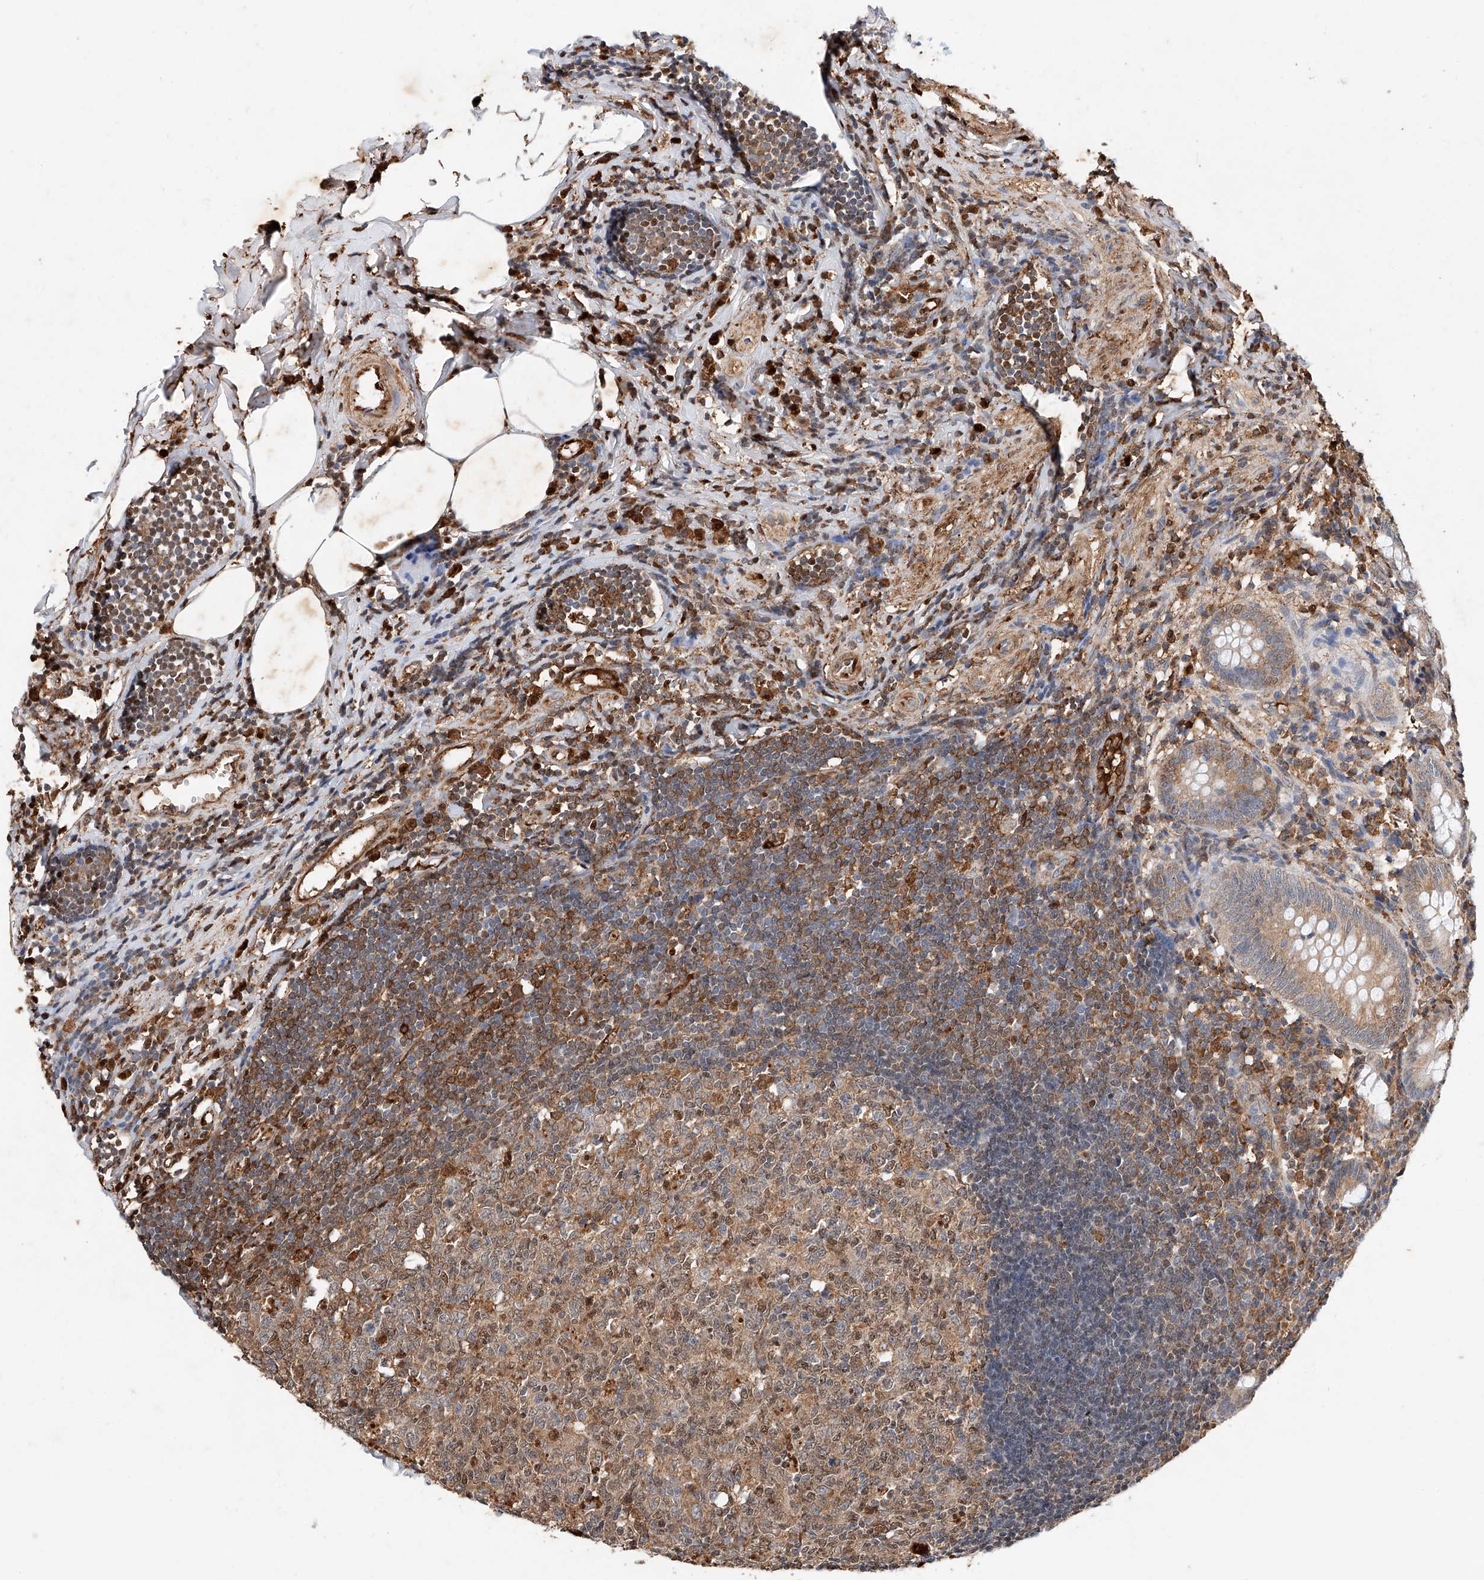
{"staining": {"intensity": "weak", "quantity": "25%-75%", "location": "cytoplasmic/membranous"}, "tissue": "appendix", "cell_type": "Glandular cells", "image_type": "normal", "snomed": [{"axis": "morphology", "description": "Normal tissue, NOS"}, {"axis": "topography", "description": "Appendix"}], "caption": "Immunohistochemistry staining of benign appendix, which reveals low levels of weak cytoplasmic/membranous expression in approximately 25%-75% of glandular cells indicating weak cytoplasmic/membranous protein positivity. The staining was performed using DAB (3,3'-diaminobenzidine) (brown) for protein detection and nuclei were counterstained in hematoxylin (blue).", "gene": "CTDP1", "patient": {"sex": "female", "age": 54}}